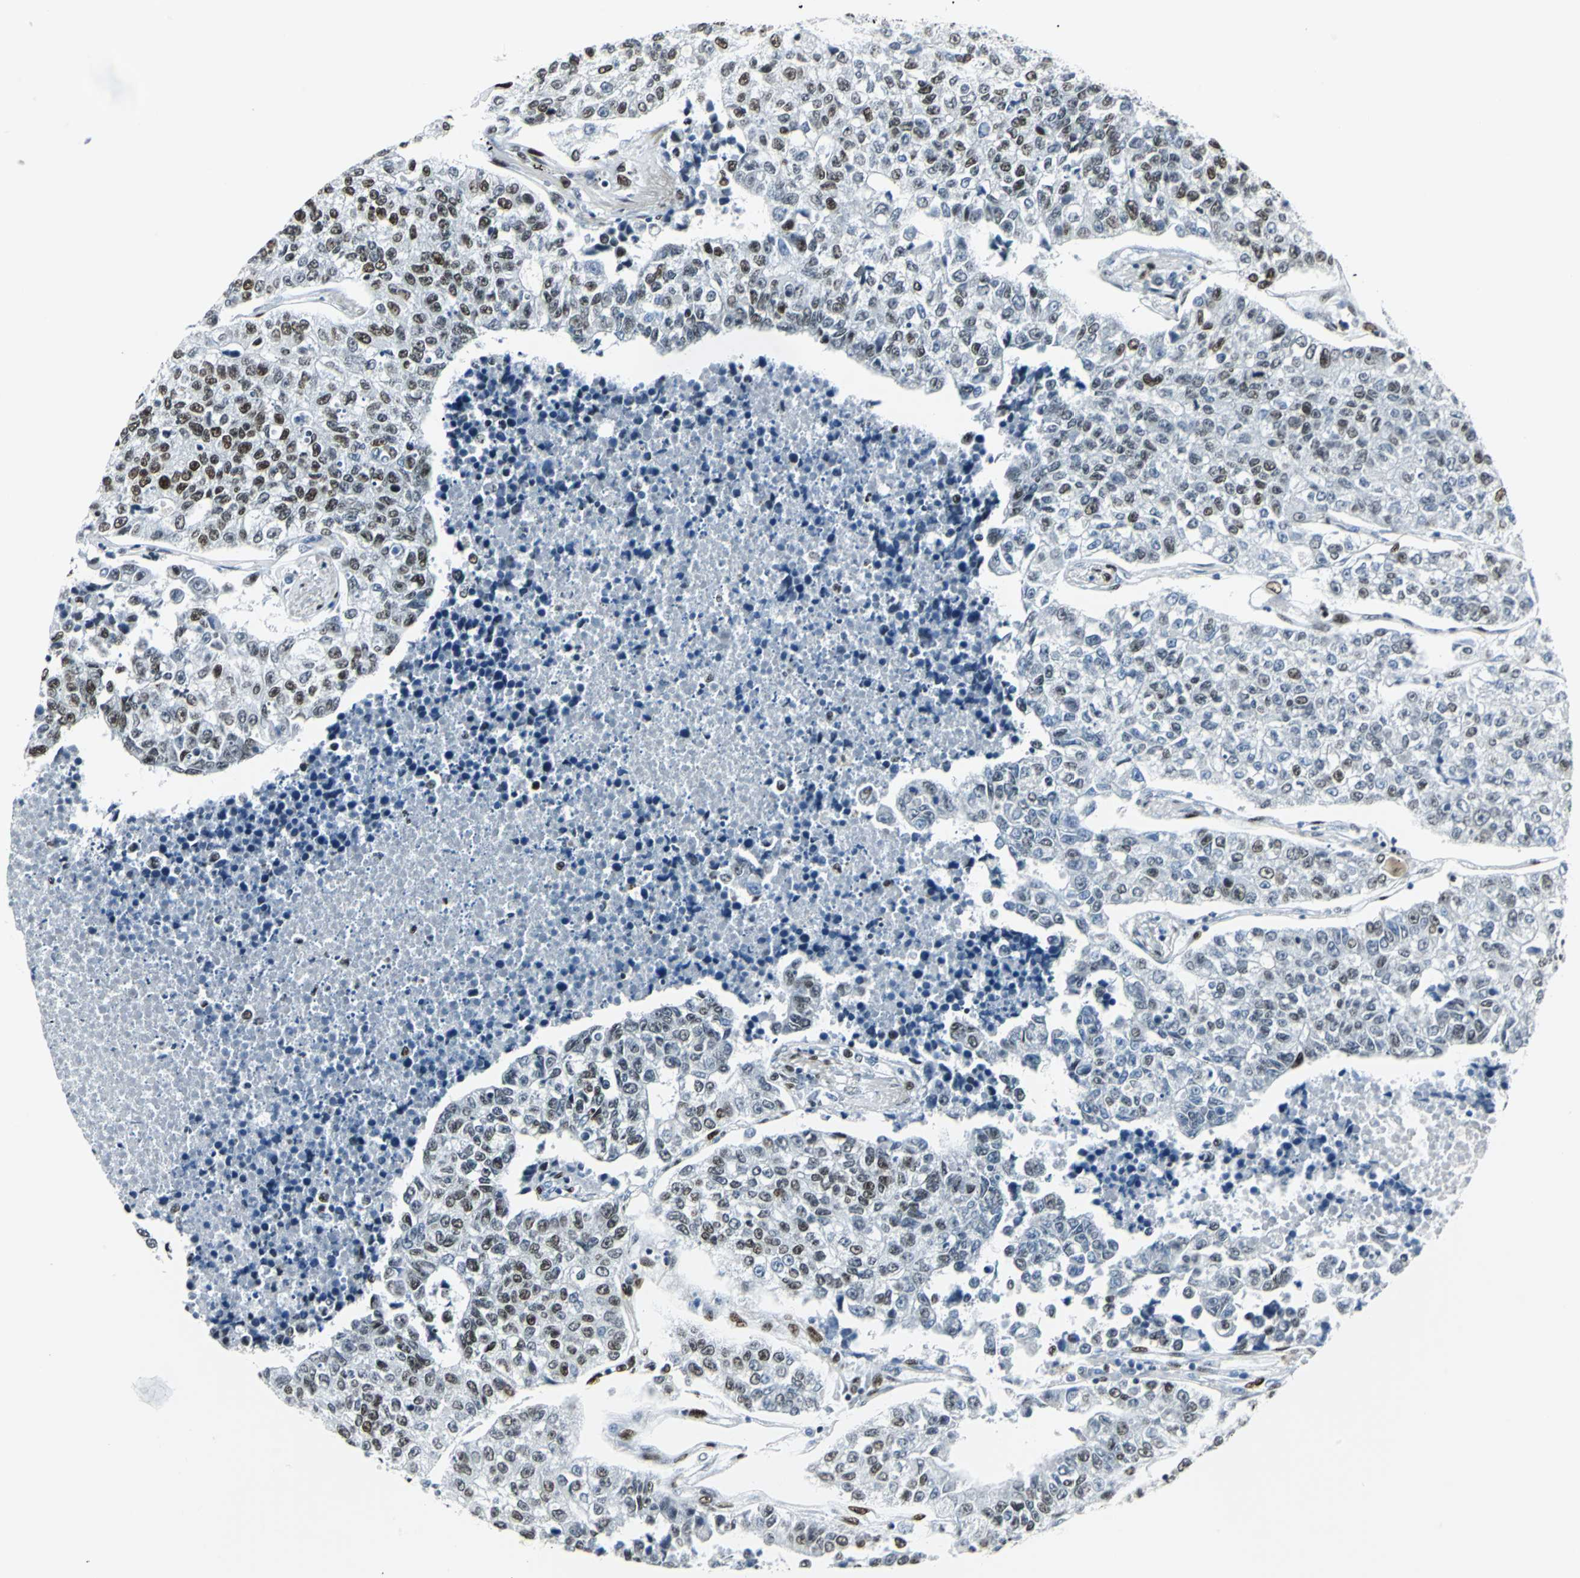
{"staining": {"intensity": "moderate", "quantity": "<25%", "location": "nuclear"}, "tissue": "lung cancer", "cell_type": "Tumor cells", "image_type": "cancer", "snomed": [{"axis": "morphology", "description": "Adenocarcinoma, NOS"}, {"axis": "topography", "description": "Lung"}], "caption": "Protein staining reveals moderate nuclear expression in about <25% of tumor cells in lung cancer (adenocarcinoma).", "gene": "HDAC2", "patient": {"sex": "male", "age": 49}}